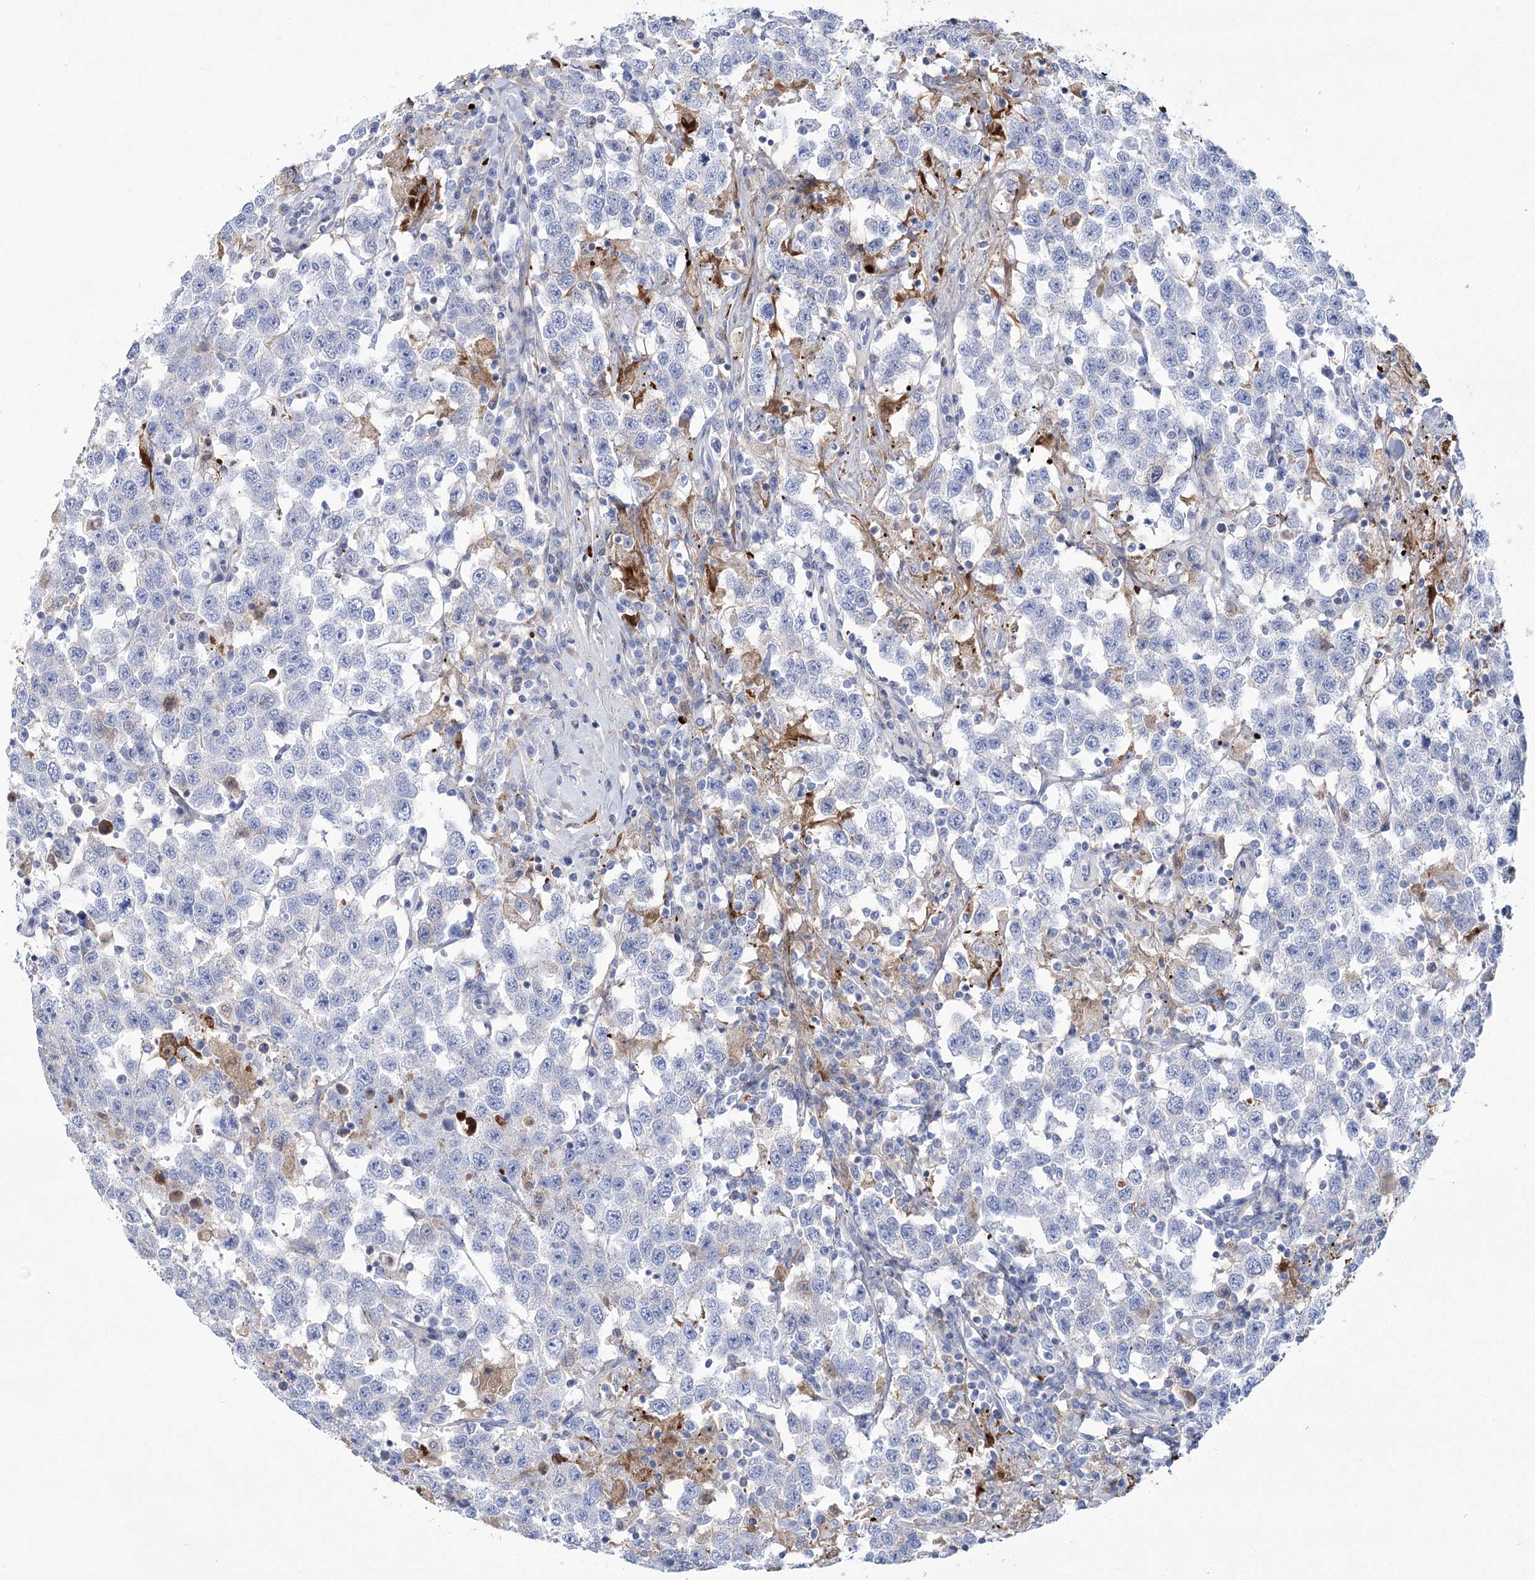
{"staining": {"intensity": "negative", "quantity": "none", "location": "none"}, "tissue": "testis cancer", "cell_type": "Tumor cells", "image_type": "cancer", "snomed": [{"axis": "morphology", "description": "Seminoma, NOS"}, {"axis": "topography", "description": "Testis"}], "caption": "Immunohistochemistry image of neoplastic tissue: human seminoma (testis) stained with DAB (3,3'-diaminobenzidine) reveals no significant protein positivity in tumor cells.", "gene": "PCDHA1", "patient": {"sex": "male", "age": 41}}